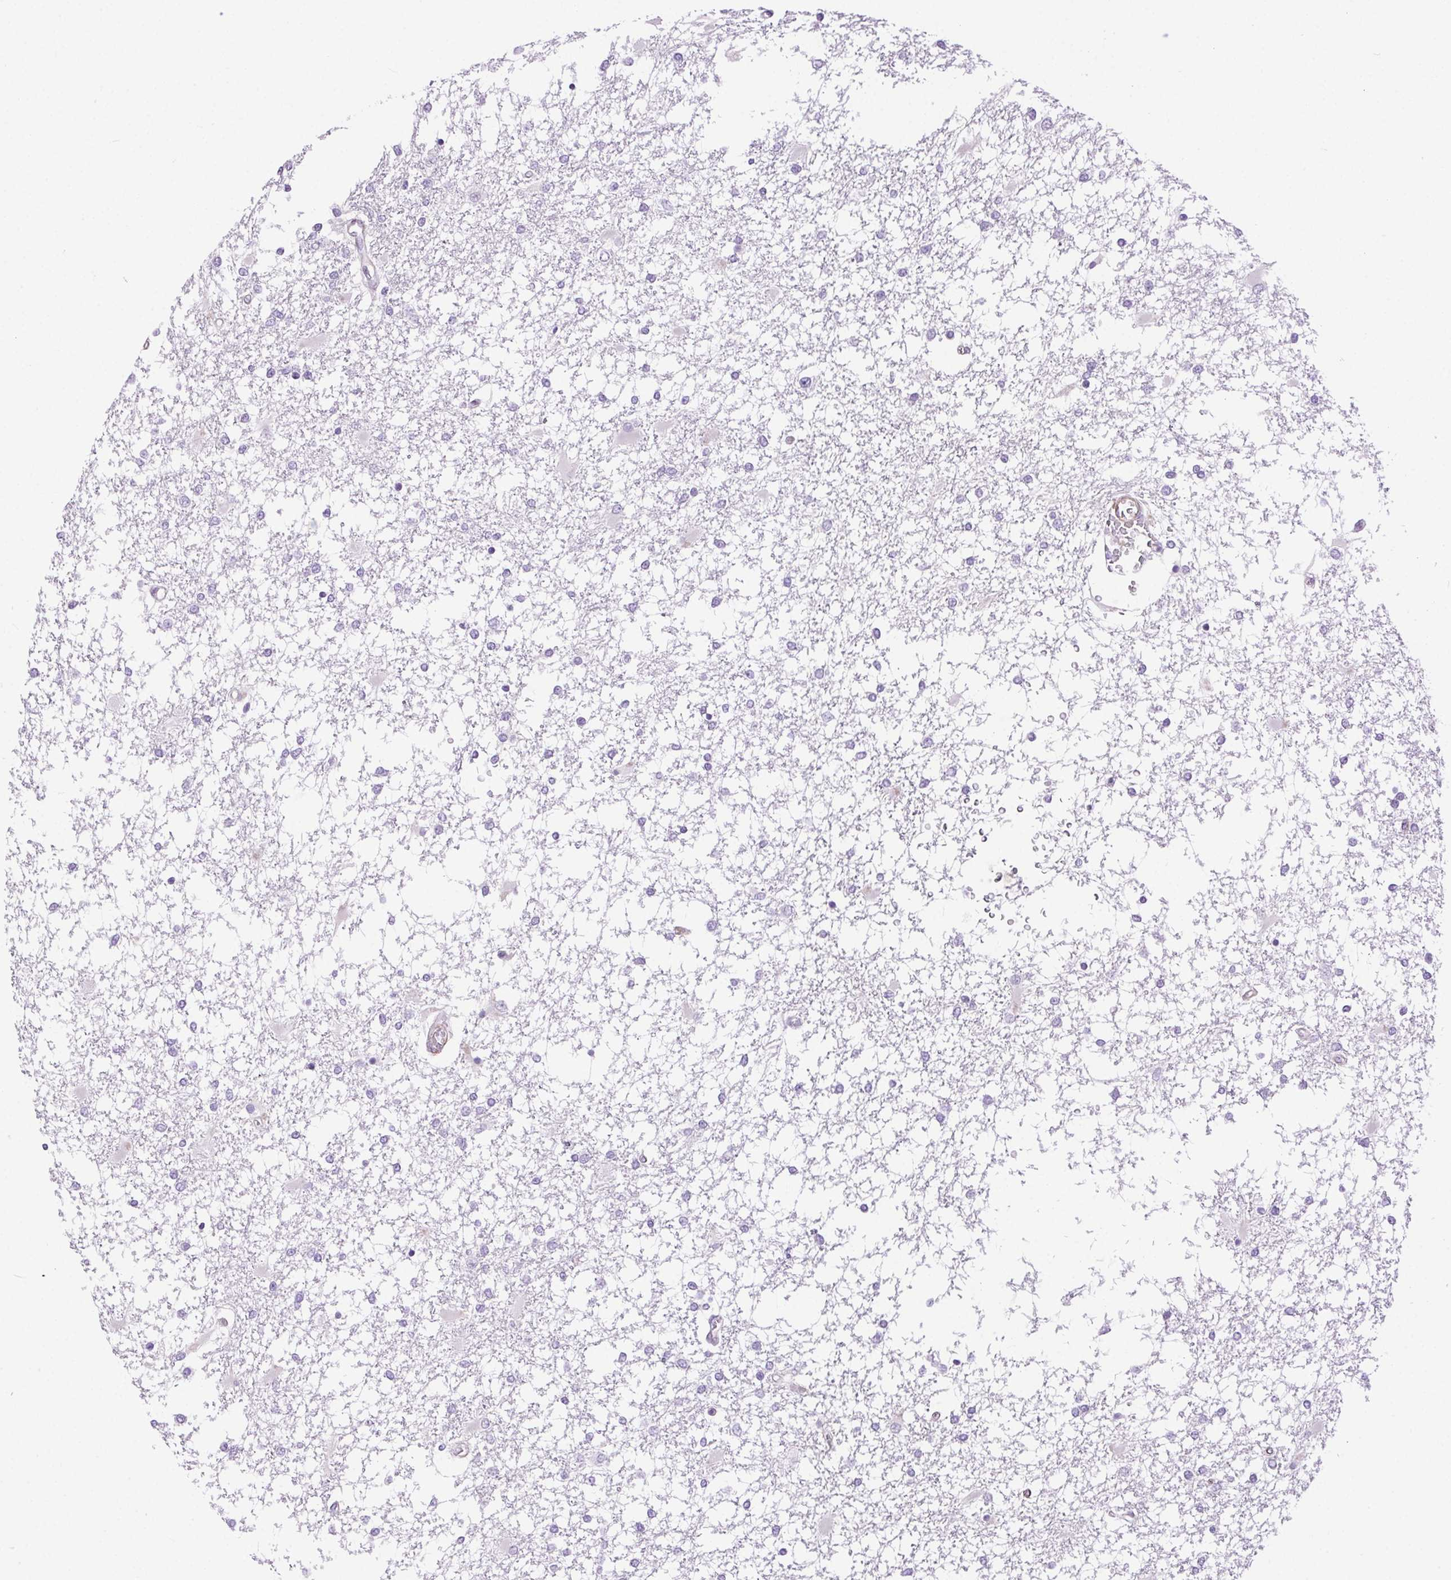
{"staining": {"intensity": "negative", "quantity": "none", "location": "none"}, "tissue": "glioma", "cell_type": "Tumor cells", "image_type": "cancer", "snomed": [{"axis": "morphology", "description": "Glioma, malignant, High grade"}, {"axis": "topography", "description": "Cerebral cortex"}], "caption": "DAB (3,3'-diaminobenzidine) immunohistochemical staining of human malignant glioma (high-grade) displays no significant staining in tumor cells. Nuclei are stained in blue.", "gene": "SHCBP1L", "patient": {"sex": "male", "age": 79}}